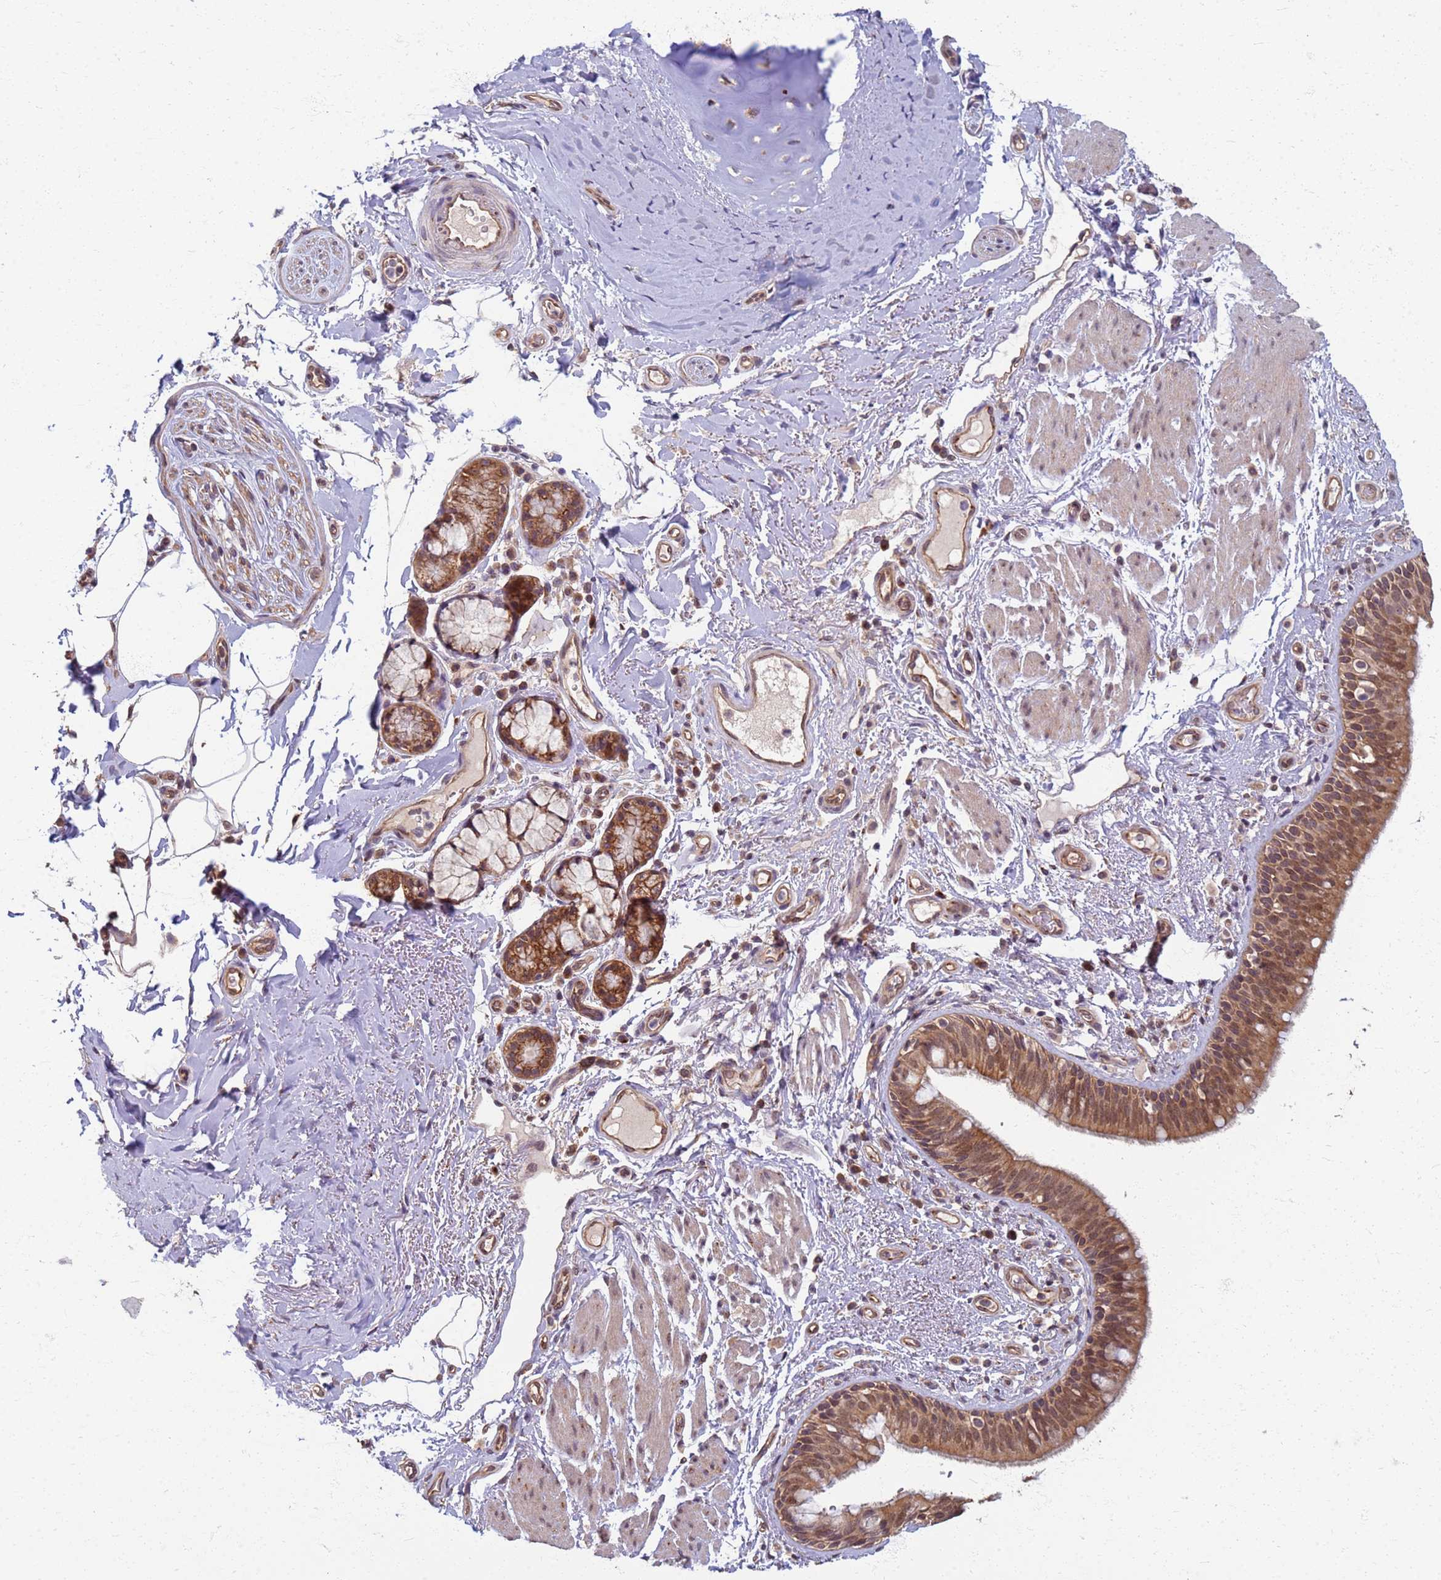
{"staining": {"intensity": "moderate", "quantity": ">75%", "location": "cytoplasmic/membranous"}, "tissue": "bronchus", "cell_type": "Respiratory epithelial cells", "image_type": "normal", "snomed": [{"axis": "morphology", "description": "Normal tissue, NOS"}, {"axis": "morphology", "description": "Neoplasm, uncertain whether benign or malignant"}, {"axis": "topography", "description": "Bronchus"}, {"axis": "topography", "description": "Lung"}], "caption": "Immunohistochemistry histopathology image of normal human bronchus stained for a protein (brown), which displays medium levels of moderate cytoplasmic/membranous staining in approximately >75% of respiratory epithelial cells.", "gene": "ITGB4", "patient": {"sex": "male", "age": 55}}